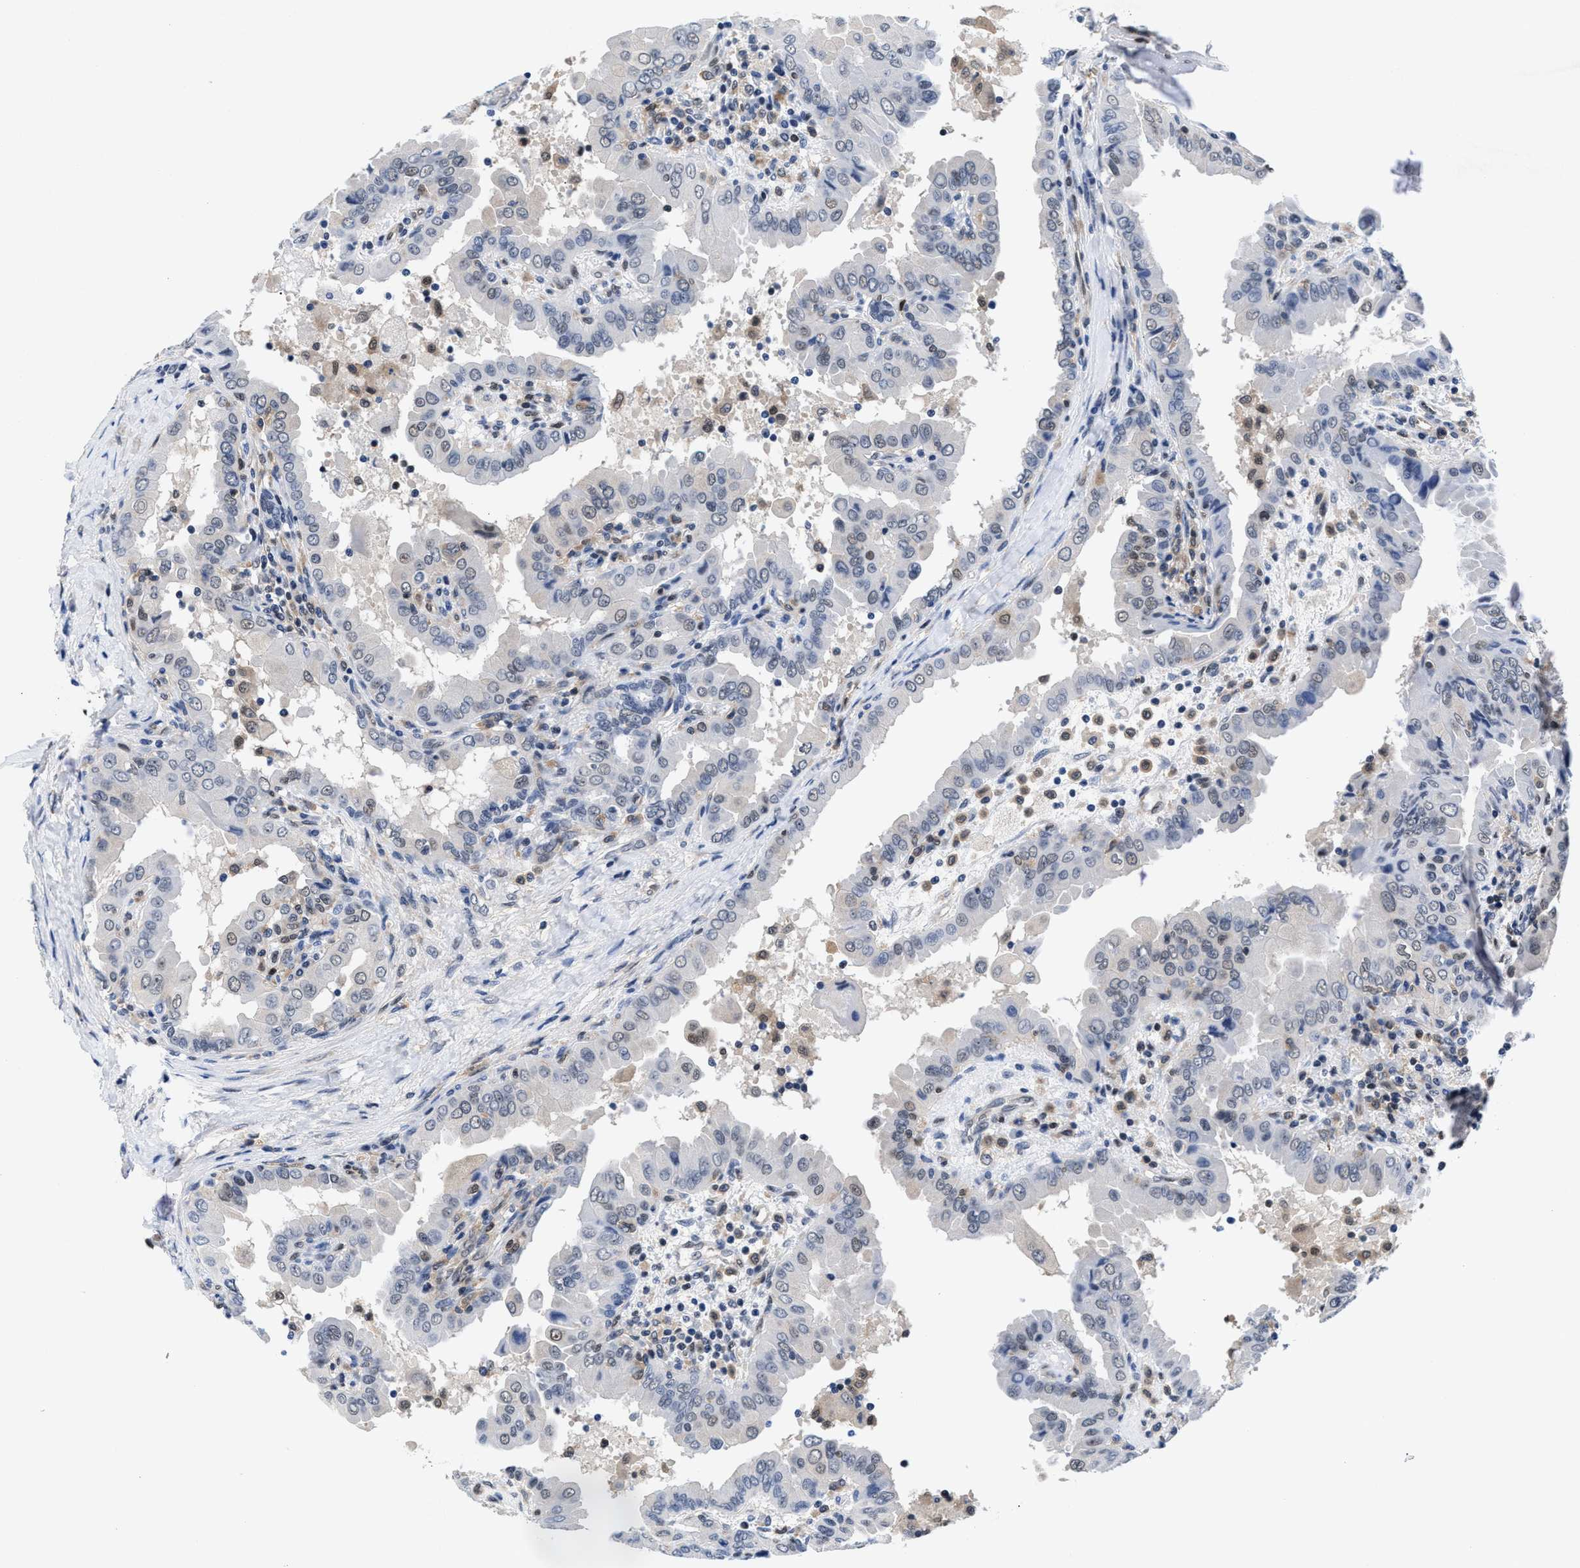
{"staining": {"intensity": "negative", "quantity": "none", "location": "none"}, "tissue": "thyroid cancer", "cell_type": "Tumor cells", "image_type": "cancer", "snomed": [{"axis": "morphology", "description": "Papillary adenocarcinoma, NOS"}, {"axis": "topography", "description": "Thyroid gland"}], "caption": "Tumor cells are negative for protein expression in human thyroid cancer. (Stains: DAB (3,3'-diaminobenzidine) immunohistochemistry (IHC) with hematoxylin counter stain, Microscopy: brightfield microscopy at high magnification).", "gene": "ACLY", "patient": {"sex": "male", "age": 33}}